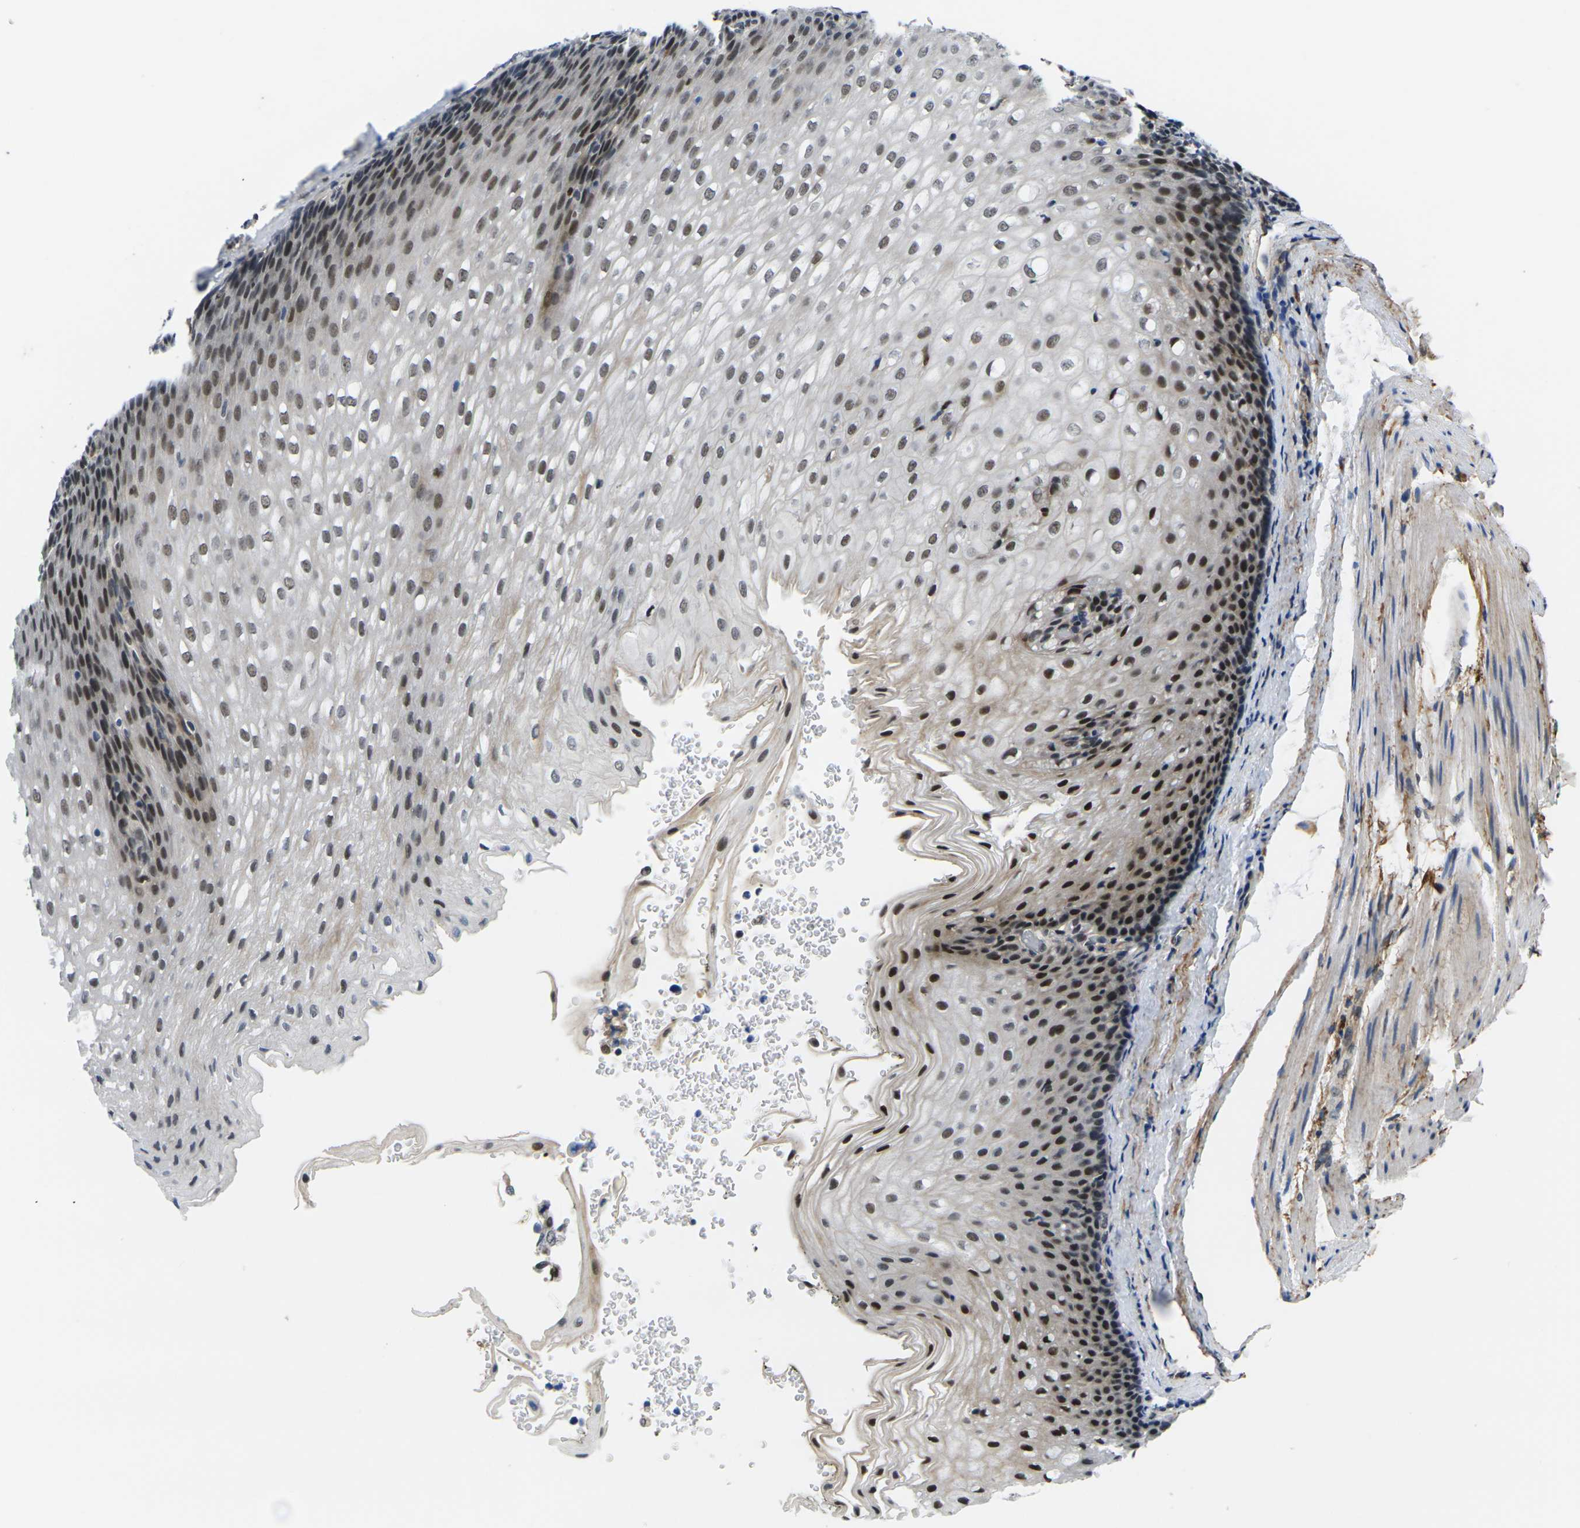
{"staining": {"intensity": "strong", "quantity": "25%-75%", "location": "nuclear"}, "tissue": "esophagus", "cell_type": "Squamous epithelial cells", "image_type": "normal", "snomed": [{"axis": "morphology", "description": "Normal tissue, NOS"}, {"axis": "topography", "description": "Esophagus"}], "caption": "Strong nuclear staining is identified in about 25%-75% of squamous epithelial cells in benign esophagus. The protein is stained brown, and the nuclei are stained in blue (DAB (3,3'-diaminobenzidine) IHC with brightfield microscopy, high magnification).", "gene": "RBM7", "patient": {"sex": "male", "age": 48}}